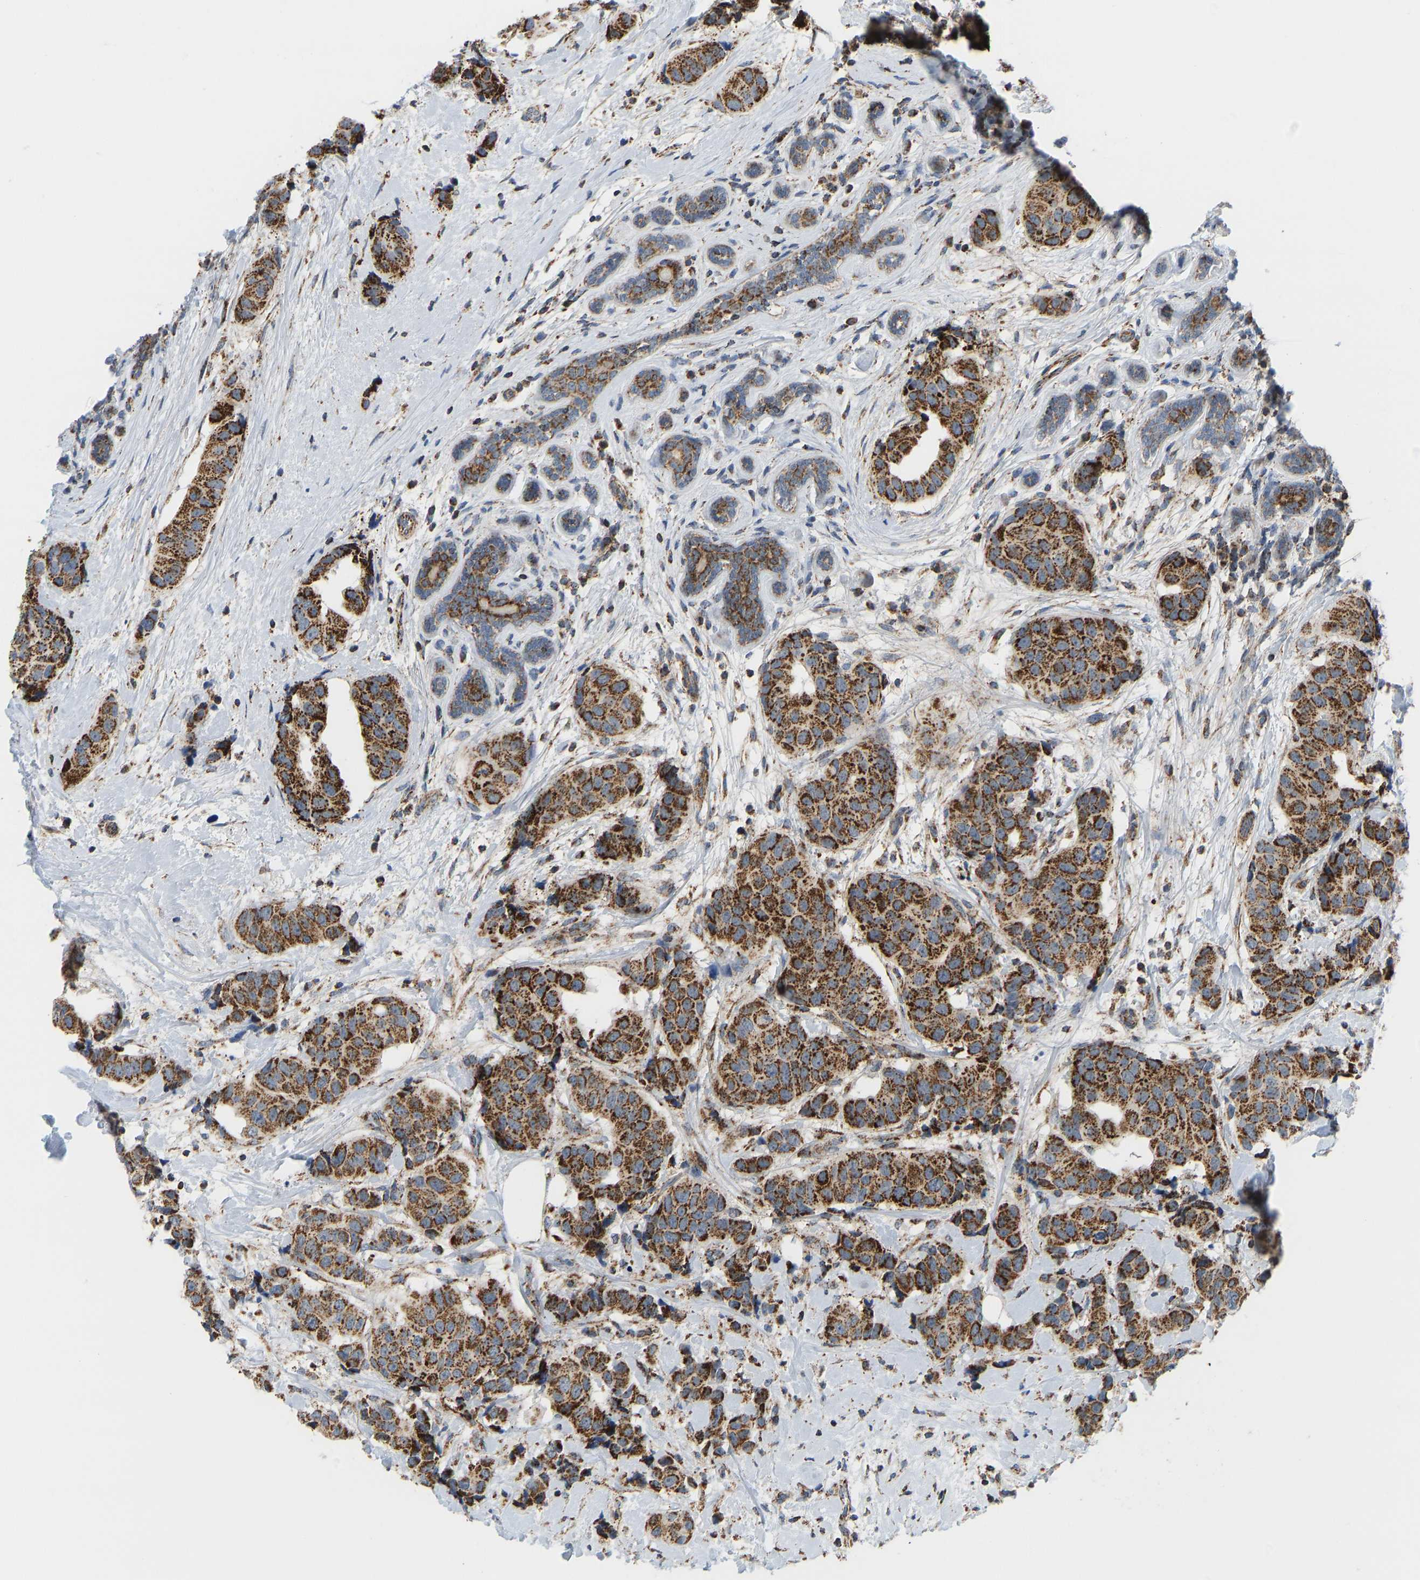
{"staining": {"intensity": "strong", "quantity": ">75%", "location": "cytoplasmic/membranous"}, "tissue": "breast cancer", "cell_type": "Tumor cells", "image_type": "cancer", "snomed": [{"axis": "morphology", "description": "Normal tissue, NOS"}, {"axis": "morphology", "description": "Duct carcinoma"}, {"axis": "topography", "description": "Breast"}], "caption": "A high-resolution histopathology image shows immunohistochemistry staining of breast cancer (intraductal carcinoma), which shows strong cytoplasmic/membranous staining in about >75% of tumor cells. (Stains: DAB in brown, nuclei in blue, Microscopy: brightfield microscopy at high magnification).", "gene": "GPSM2", "patient": {"sex": "female", "age": 39}}